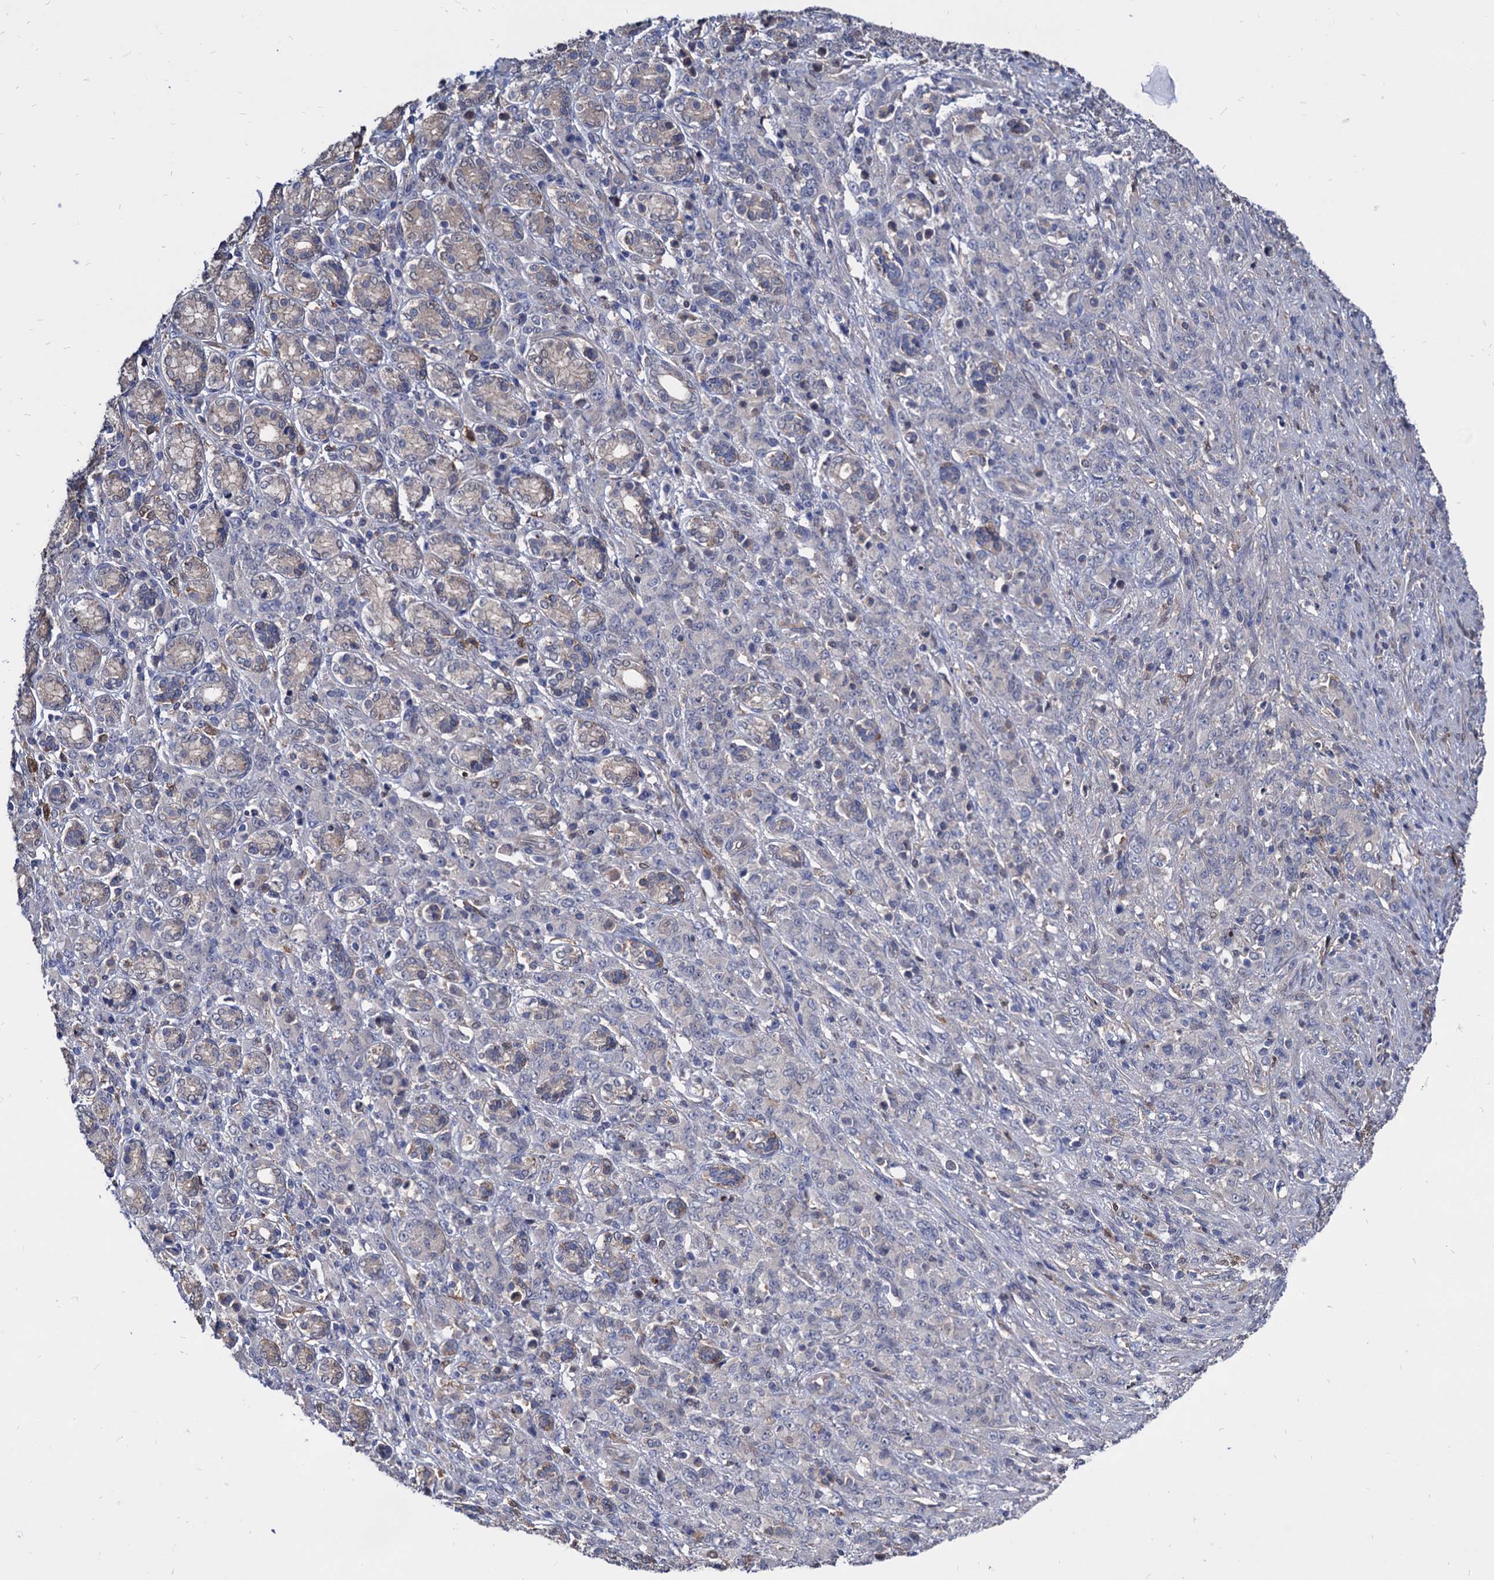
{"staining": {"intensity": "negative", "quantity": "none", "location": "none"}, "tissue": "stomach cancer", "cell_type": "Tumor cells", "image_type": "cancer", "snomed": [{"axis": "morphology", "description": "Adenocarcinoma, NOS"}, {"axis": "topography", "description": "Stomach"}], "caption": "IHC image of human stomach cancer (adenocarcinoma) stained for a protein (brown), which exhibits no expression in tumor cells.", "gene": "CPPED1", "patient": {"sex": "female", "age": 79}}